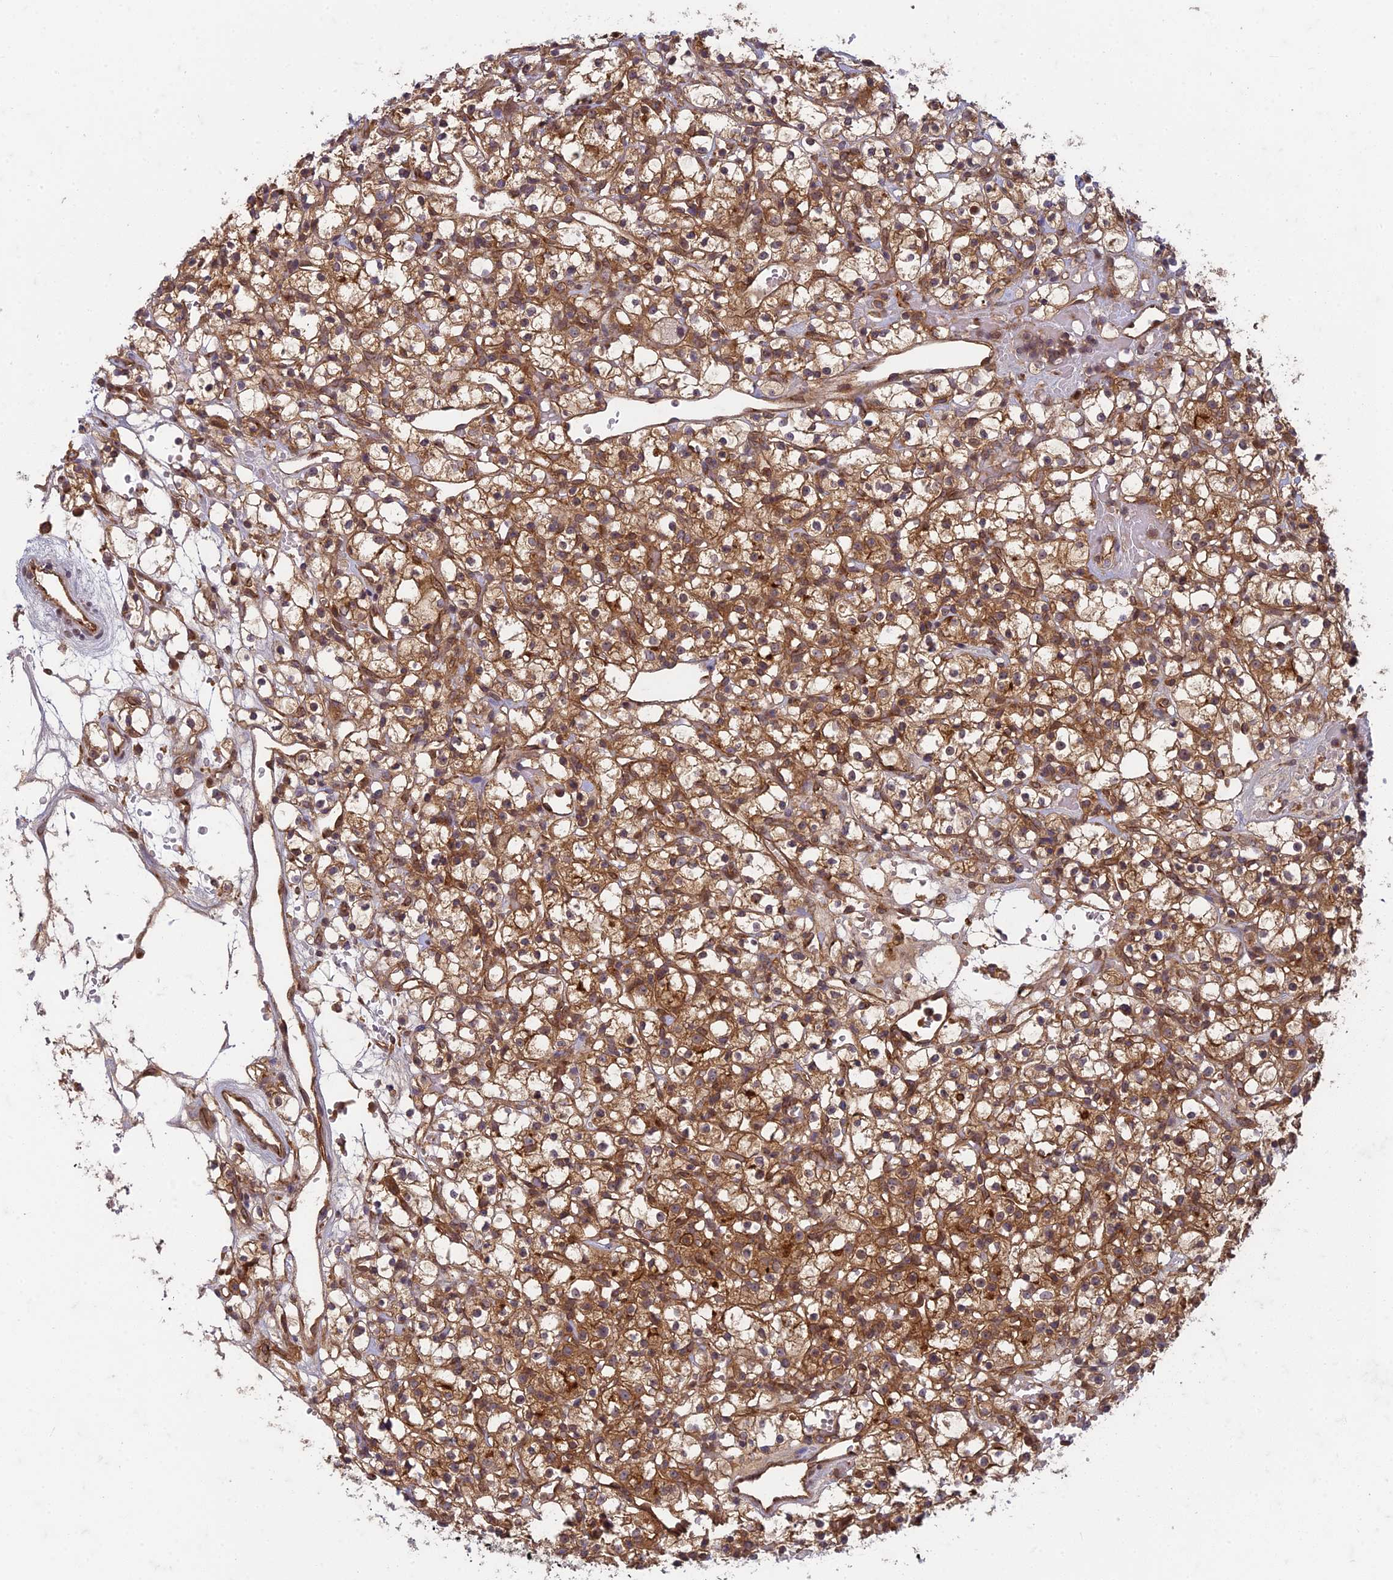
{"staining": {"intensity": "strong", "quantity": ">75%", "location": "cytoplasmic/membranous"}, "tissue": "renal cancer", "cell_type": "Tumor cells", "image_type": "cancer", "snomed": [{"axis": "morphology", "description": "Adenocarcinoma, NOS"}, {"axis": "topography", "description": "Kidney"}], "caption": "Strong cytoplasmic/membranous positivity is present in about >75% of tumor cells in renal cancer (adenocarcinoma).", "gene": "TCF25", "patient": {"sex": "female", "age": 59}}